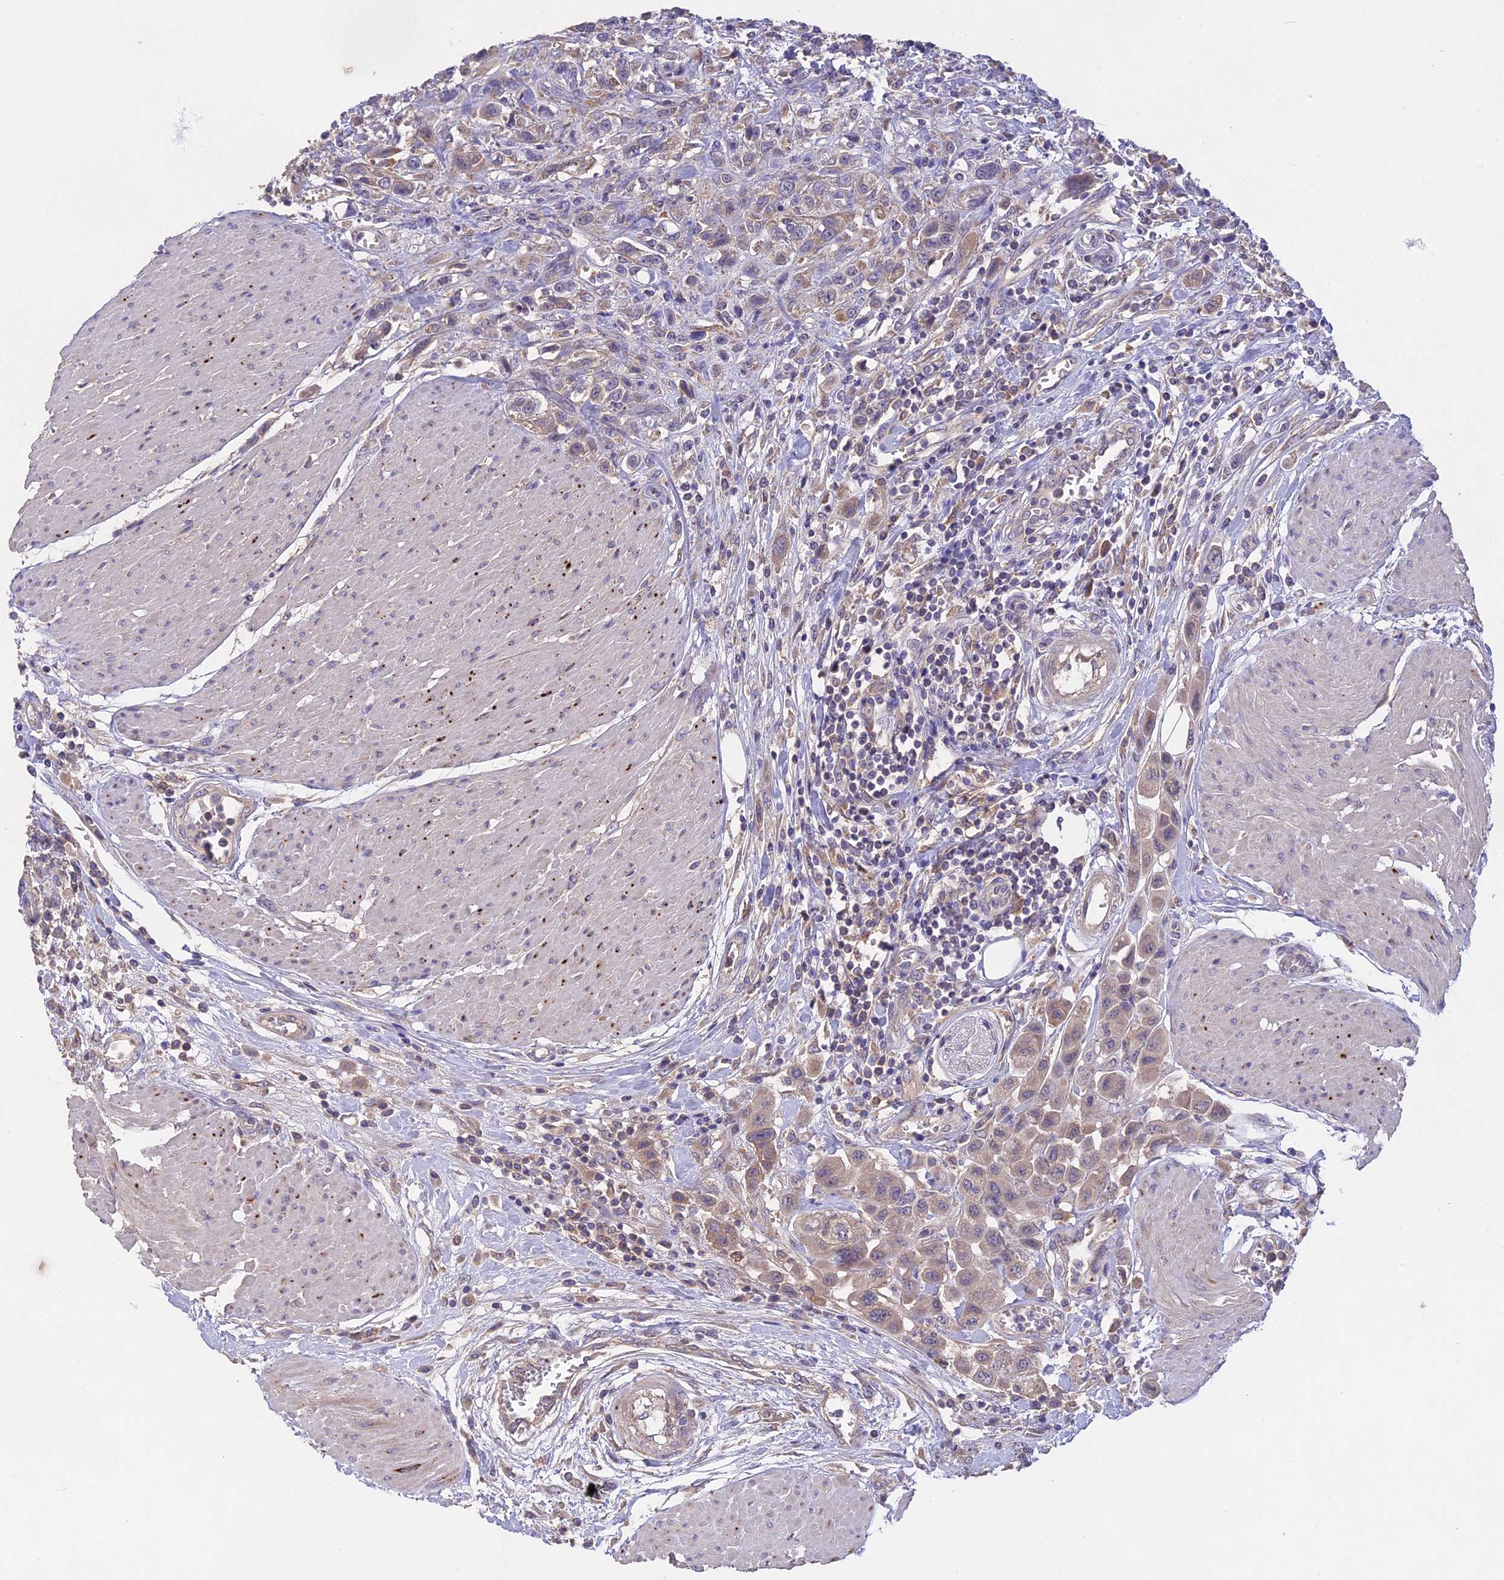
{"staining": {"intensity": "weak", "quantity": "<25%", "location": "cytoplasmic/membranous"}, "tissue": "urothelial cancer", "cell_type": "Tumor cells", "image_type": "cancer", "snomed": [{"axis": "morphology", "description": "Urothelial carcinoma, High grade"}, {"axis": "topography", "description": "Urinary bladder"}], "caption": "Micrograph shows no protein positivity in tumor cells of urothelial carcinoma (high-grade) tissue. (DAB immunohistochemistry, high magnification).", "gene": "SLC26A4", "patient": {"sex": "male", "age": 50}}